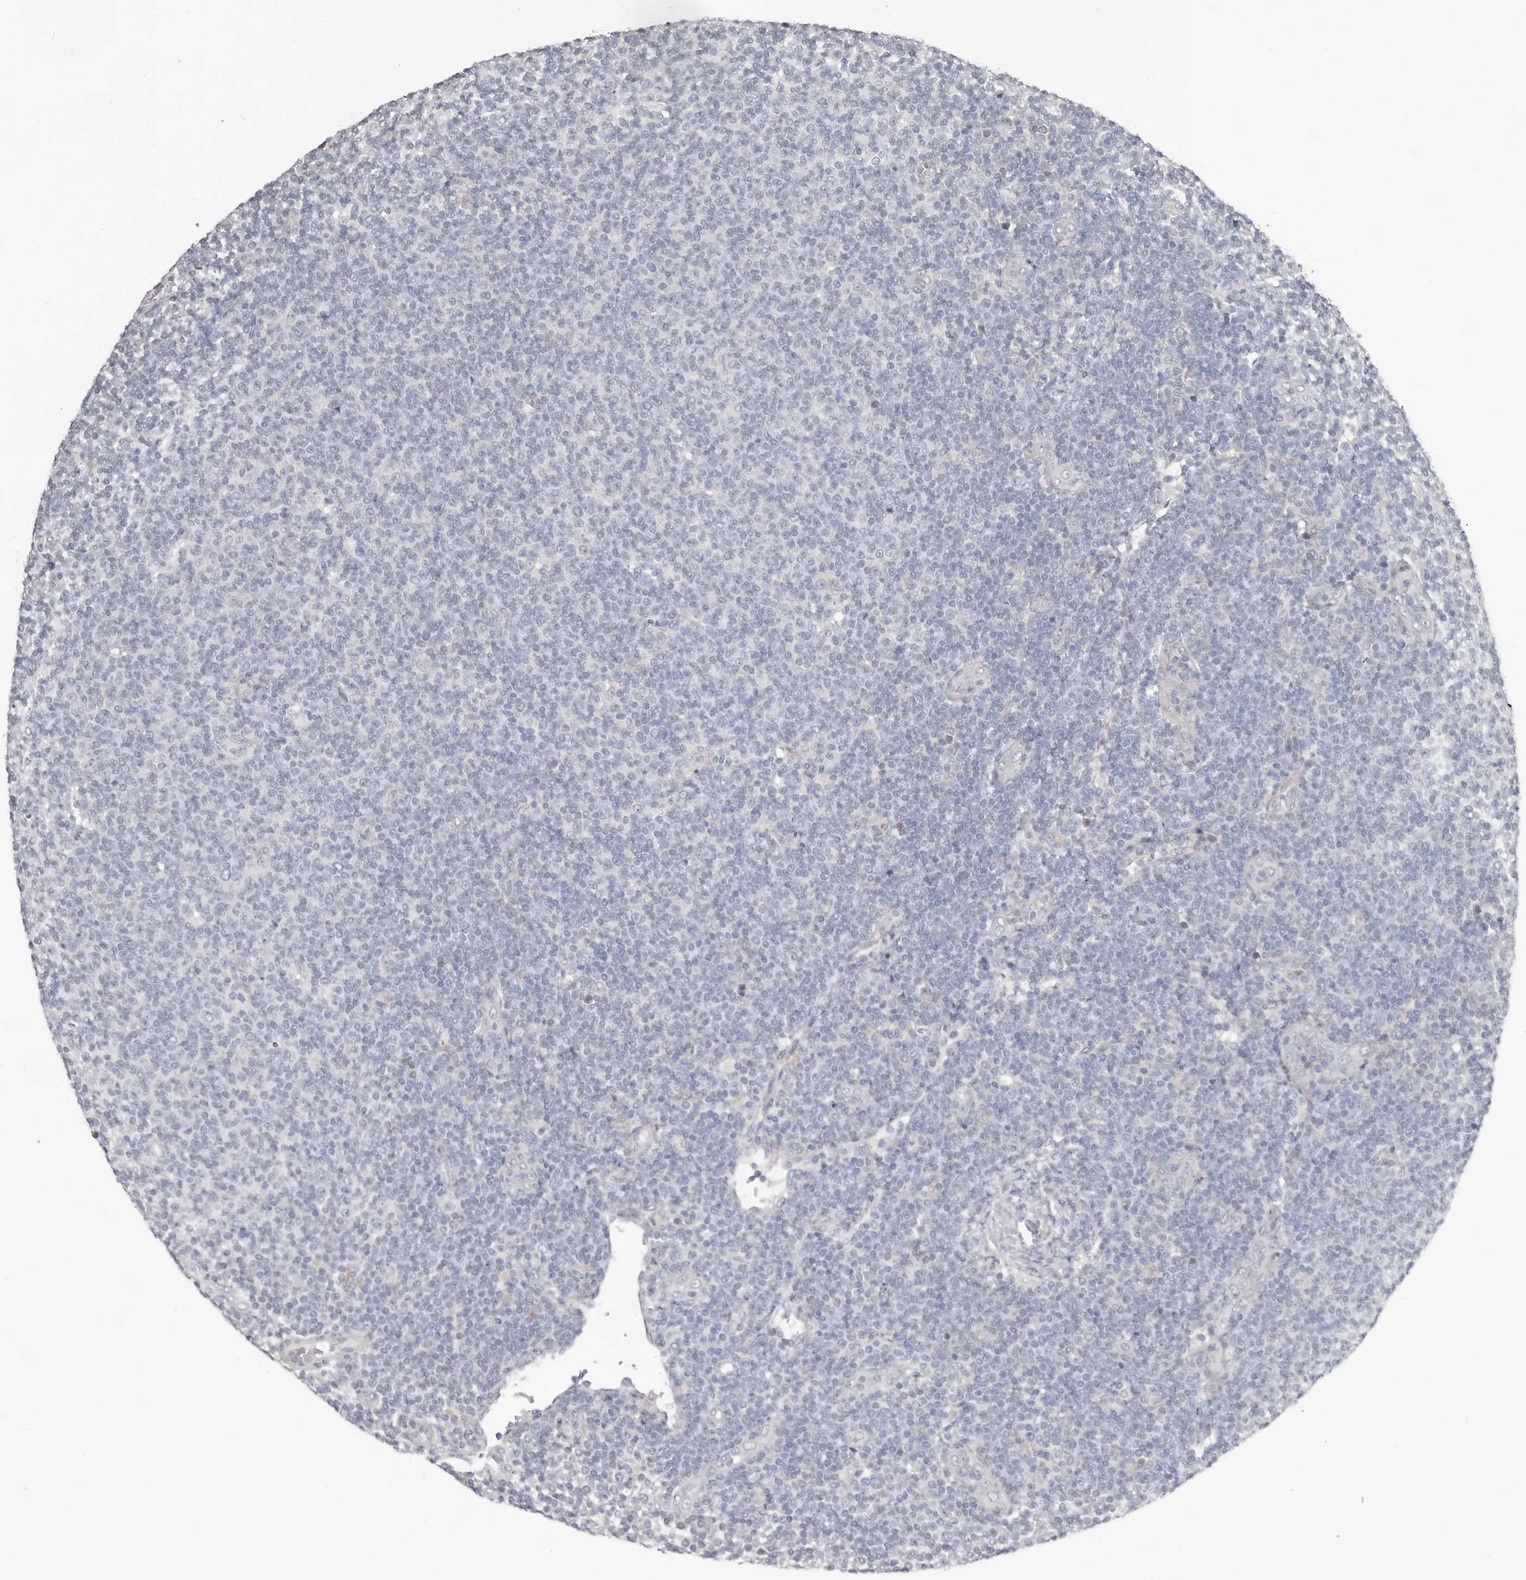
{"staining": {"intensity": "negative", "quantity": "none", "location": "none"}, "tissue": "lymphoma", "cell_type": "Tumor cells", "image_type": "cancer", "snomed": [{"axis": "morphology", "description": "Malignant lymphoma, non-Hodgkin's type, Low grade"}, {"axis": "topography", "description": "Lymph node"}], "caption": "Immunohistochemistry micrograph of neoplastic tissue: human malignant lymphoma, non-Hodgkin's type (low-grade) stained with DAB reveals no significant protein positivity in tumor cells.", "gene": "KCNJ8", "patient": {"sex": "male", "age": 66}}